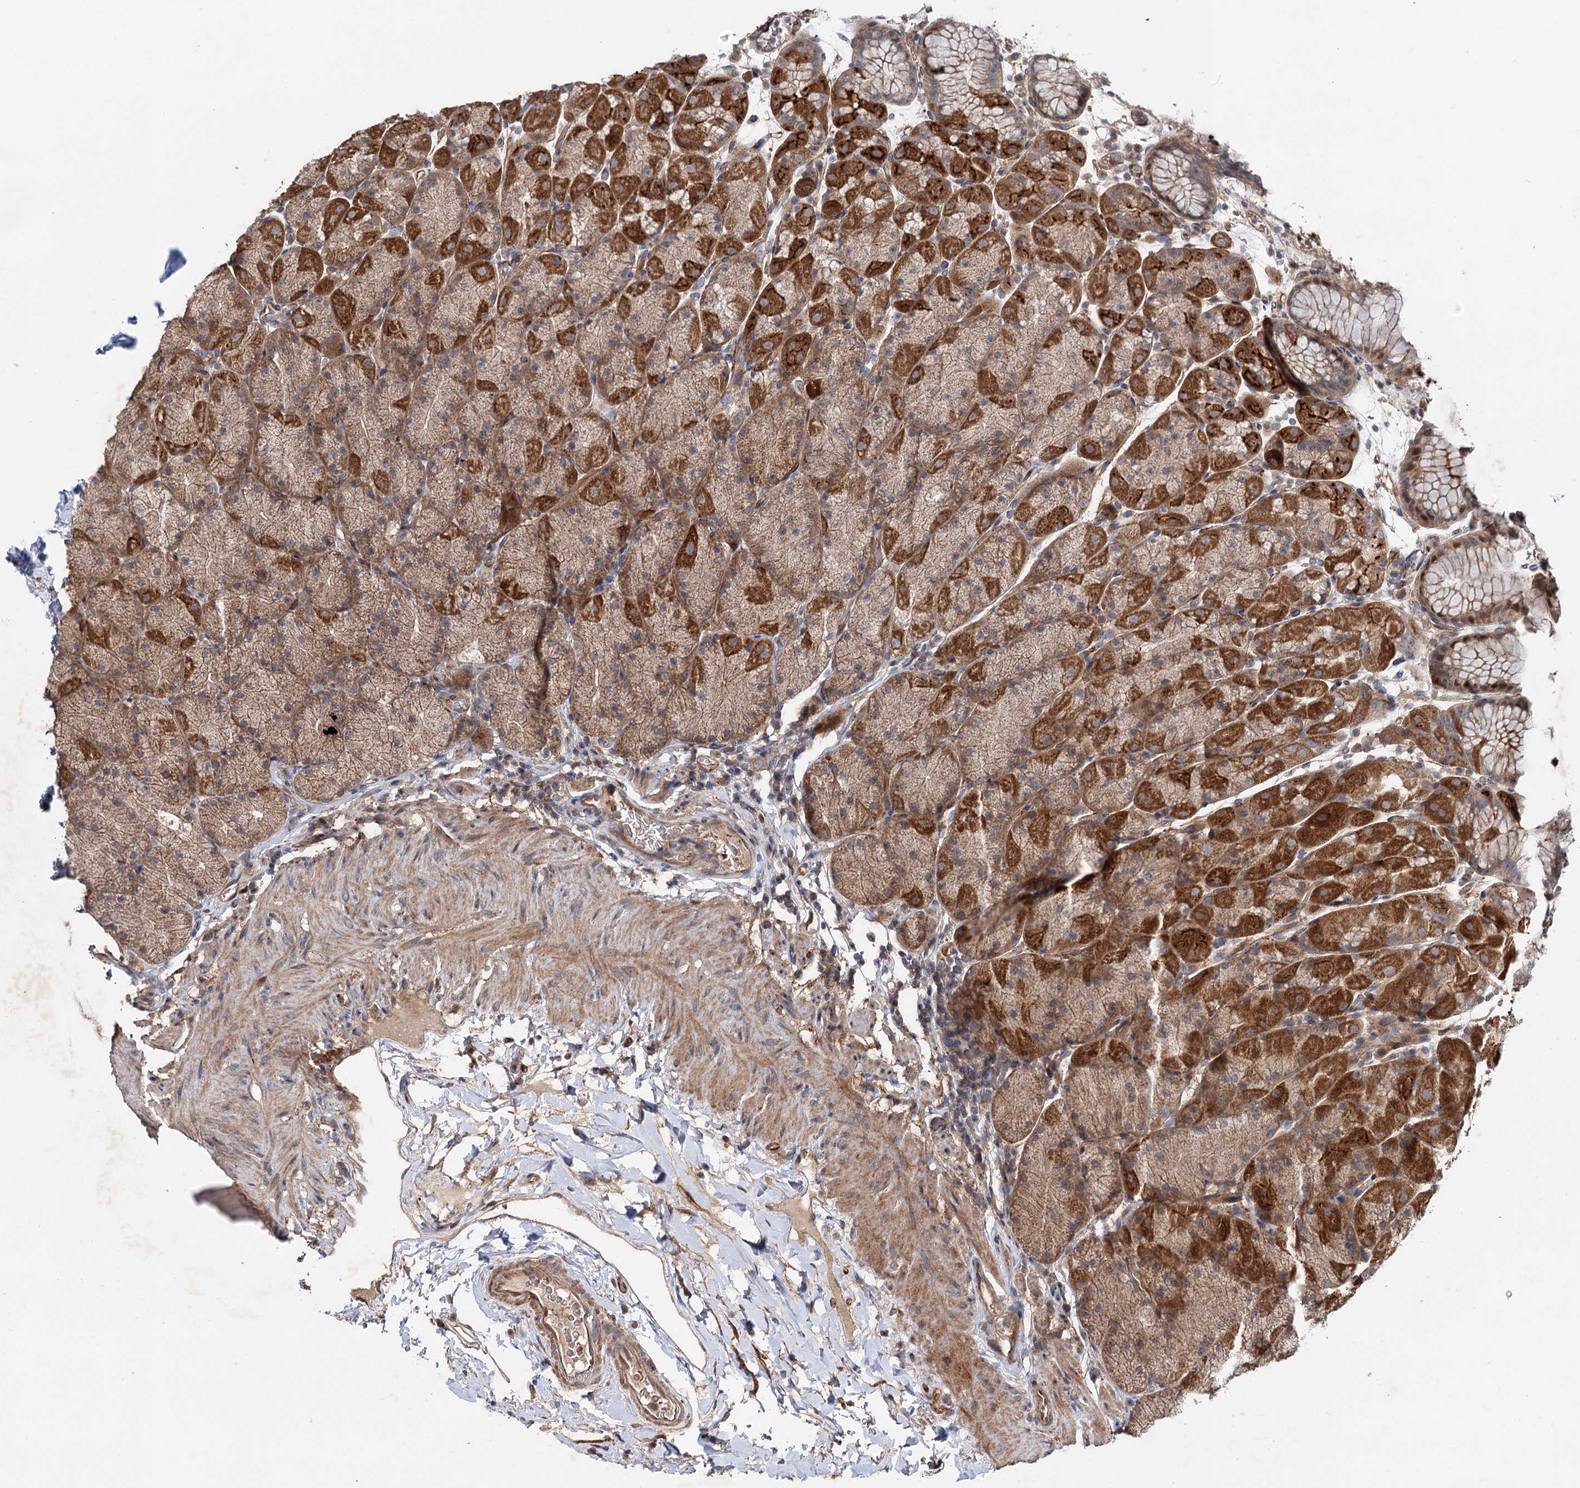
{"staining": {"intensity": "strong", "quantity": ">75%", "location": "cytoplasmic/membranous"}, "tissue": "stomach", "cell_type": "Glandular cells", "image_type": "normal", "snomed": [{"axis": "morphology", "description": "Normal tissue, NOS"}, {"axis": "topography", "description": "Stomach, upper"}, {"axis": "topography", "description": "Stomach, lower"}], "caption": "This photomicrograph reveals immunohistochemistry (IHC) staining of normal stomach, with high strong cytoplasmic/membranous positivity in about >75% of glandular cells.", "gene": "PTDSS2", "patient": {"sex": "male", "age": 67}}